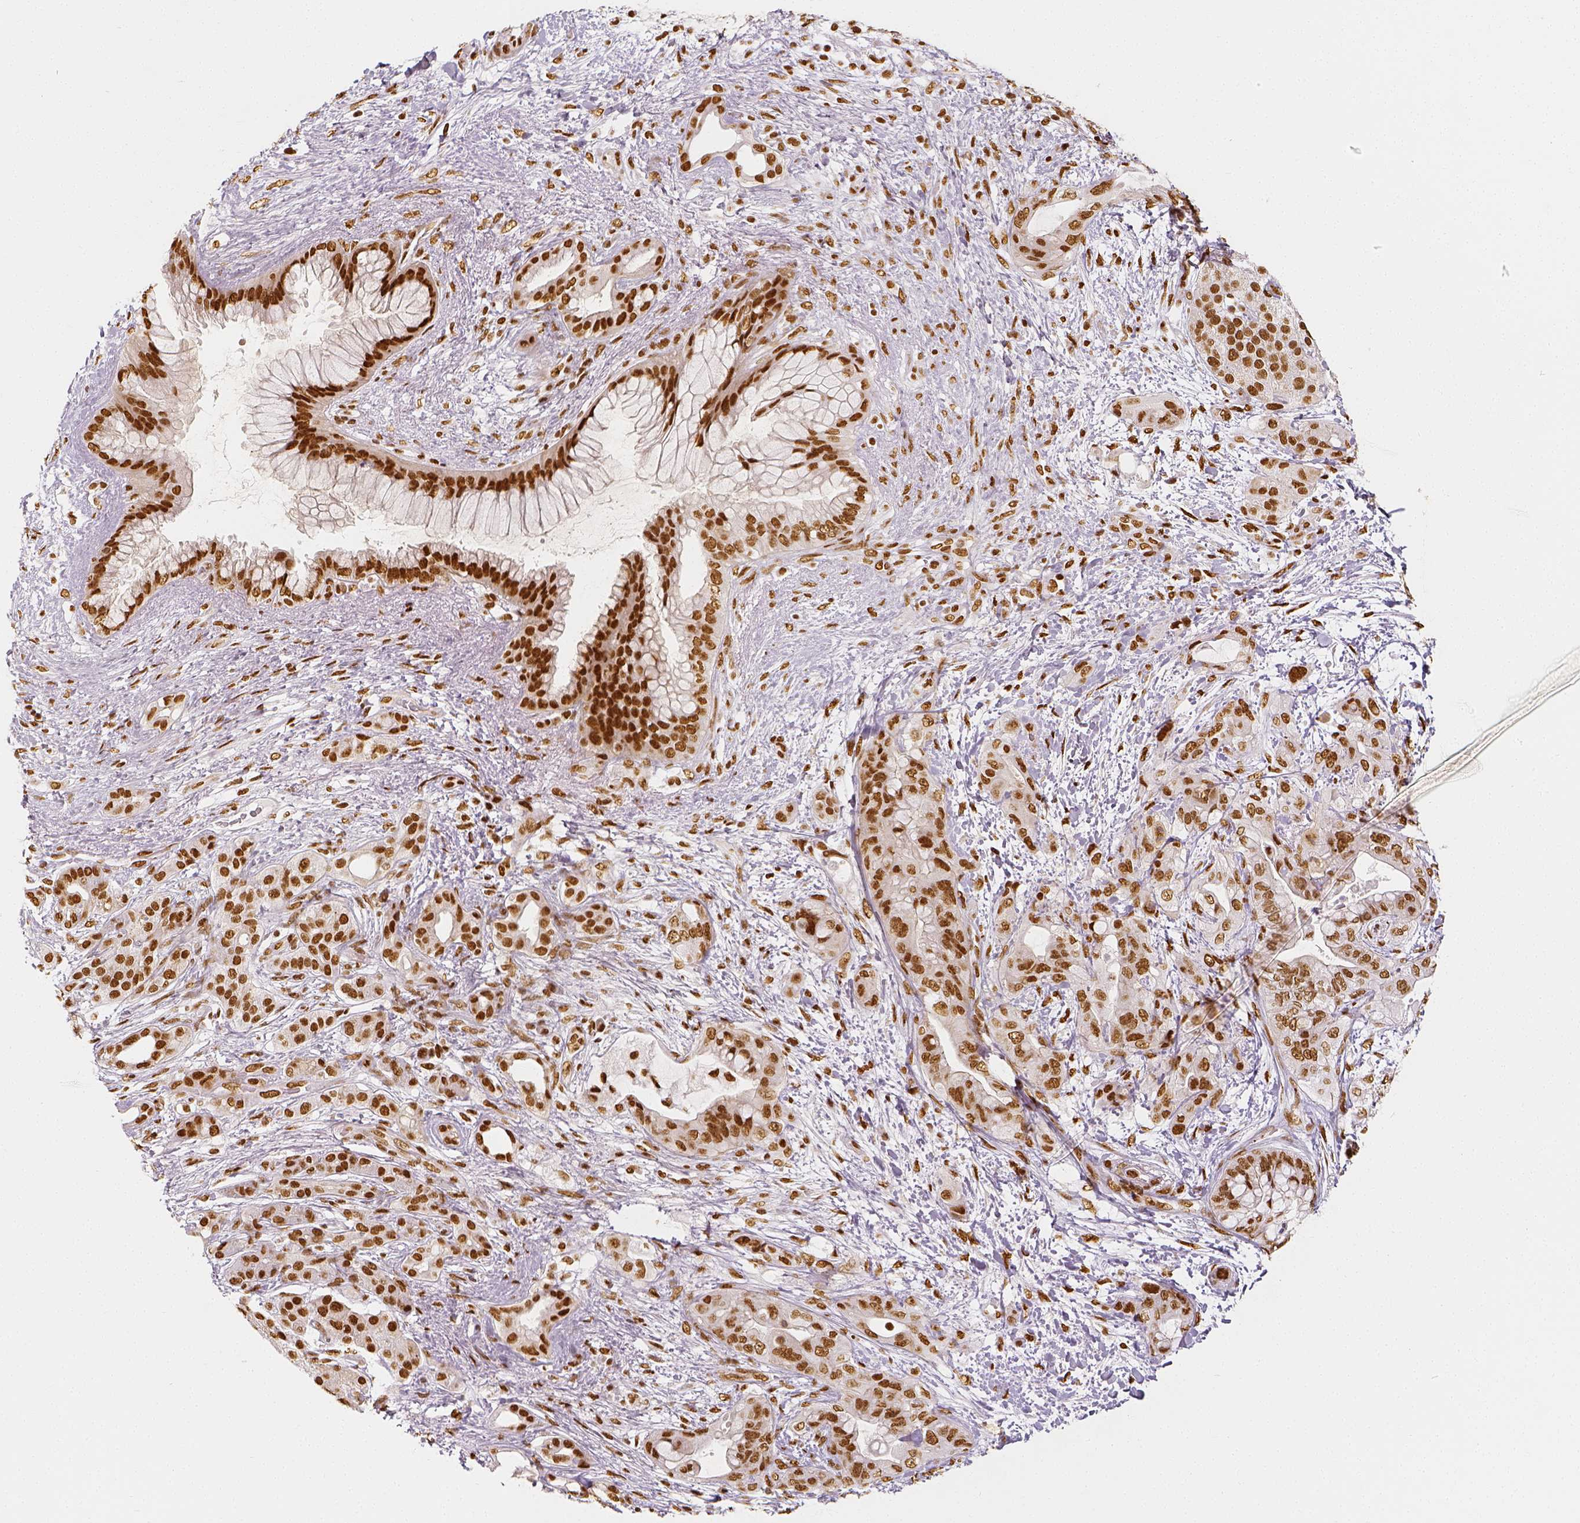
{"staining": {"intensity": "moderate", "quantity": ">75%", "location": "nuclear"}, "tissue": "pancreatic cancer", "cell_type": "Tumor cells", "image_type": "cancer", "snomed": [{"axis": "morphology", "description": "Adenocarcinoma, NOS"}, {"axis": "topography", "description": "Pancreas"}], "caption": "An image of pancreatic cancer stained for a protein demonstrates moderate nuclear brown staining in tumor cells.", "gene": "KDM5B", "patient": {"sex": "male", "age": 71}}